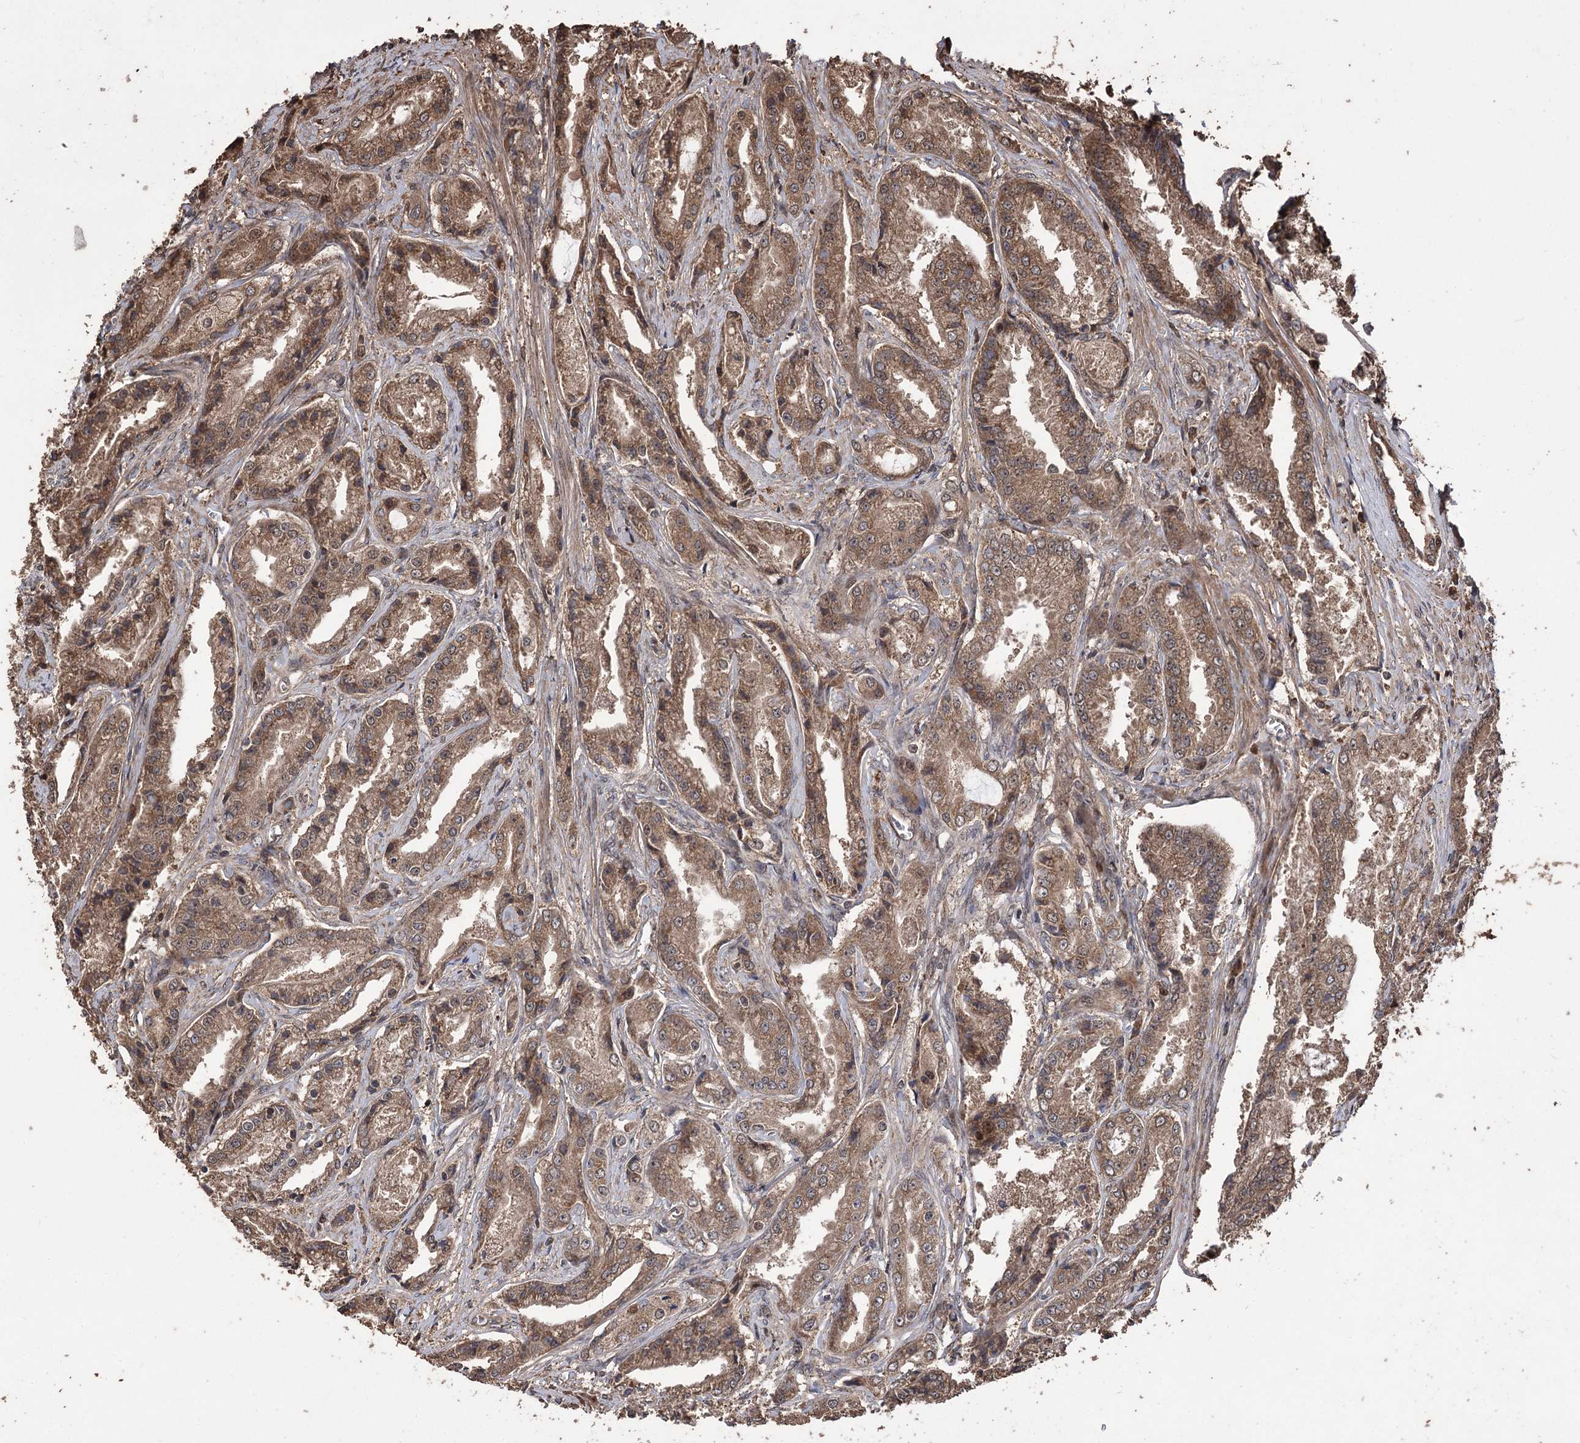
{"staining": {"intensity": "moderate", "quantity": ">75%", "location": "cytoplasmic/membranous"}, "tissue": "prostate cancer", "cell_type": "Tumor cells", "image_type": "cancer", "snomed": [{"axis": "morphology", "description": "Adenocarcinoma, High grade"}, {"axis": "topography", "description": "Prostate"}], "caption": "Immunohistochemistry (IHC) (DAB) staining of prostate high-grade adenocarcinoma demonstrates moderate cytoplasmic/membranous protein staining in about >75% of tumor cells.", "gene": "RASSF3", "patient": {"sex": "male", "age": 72}}